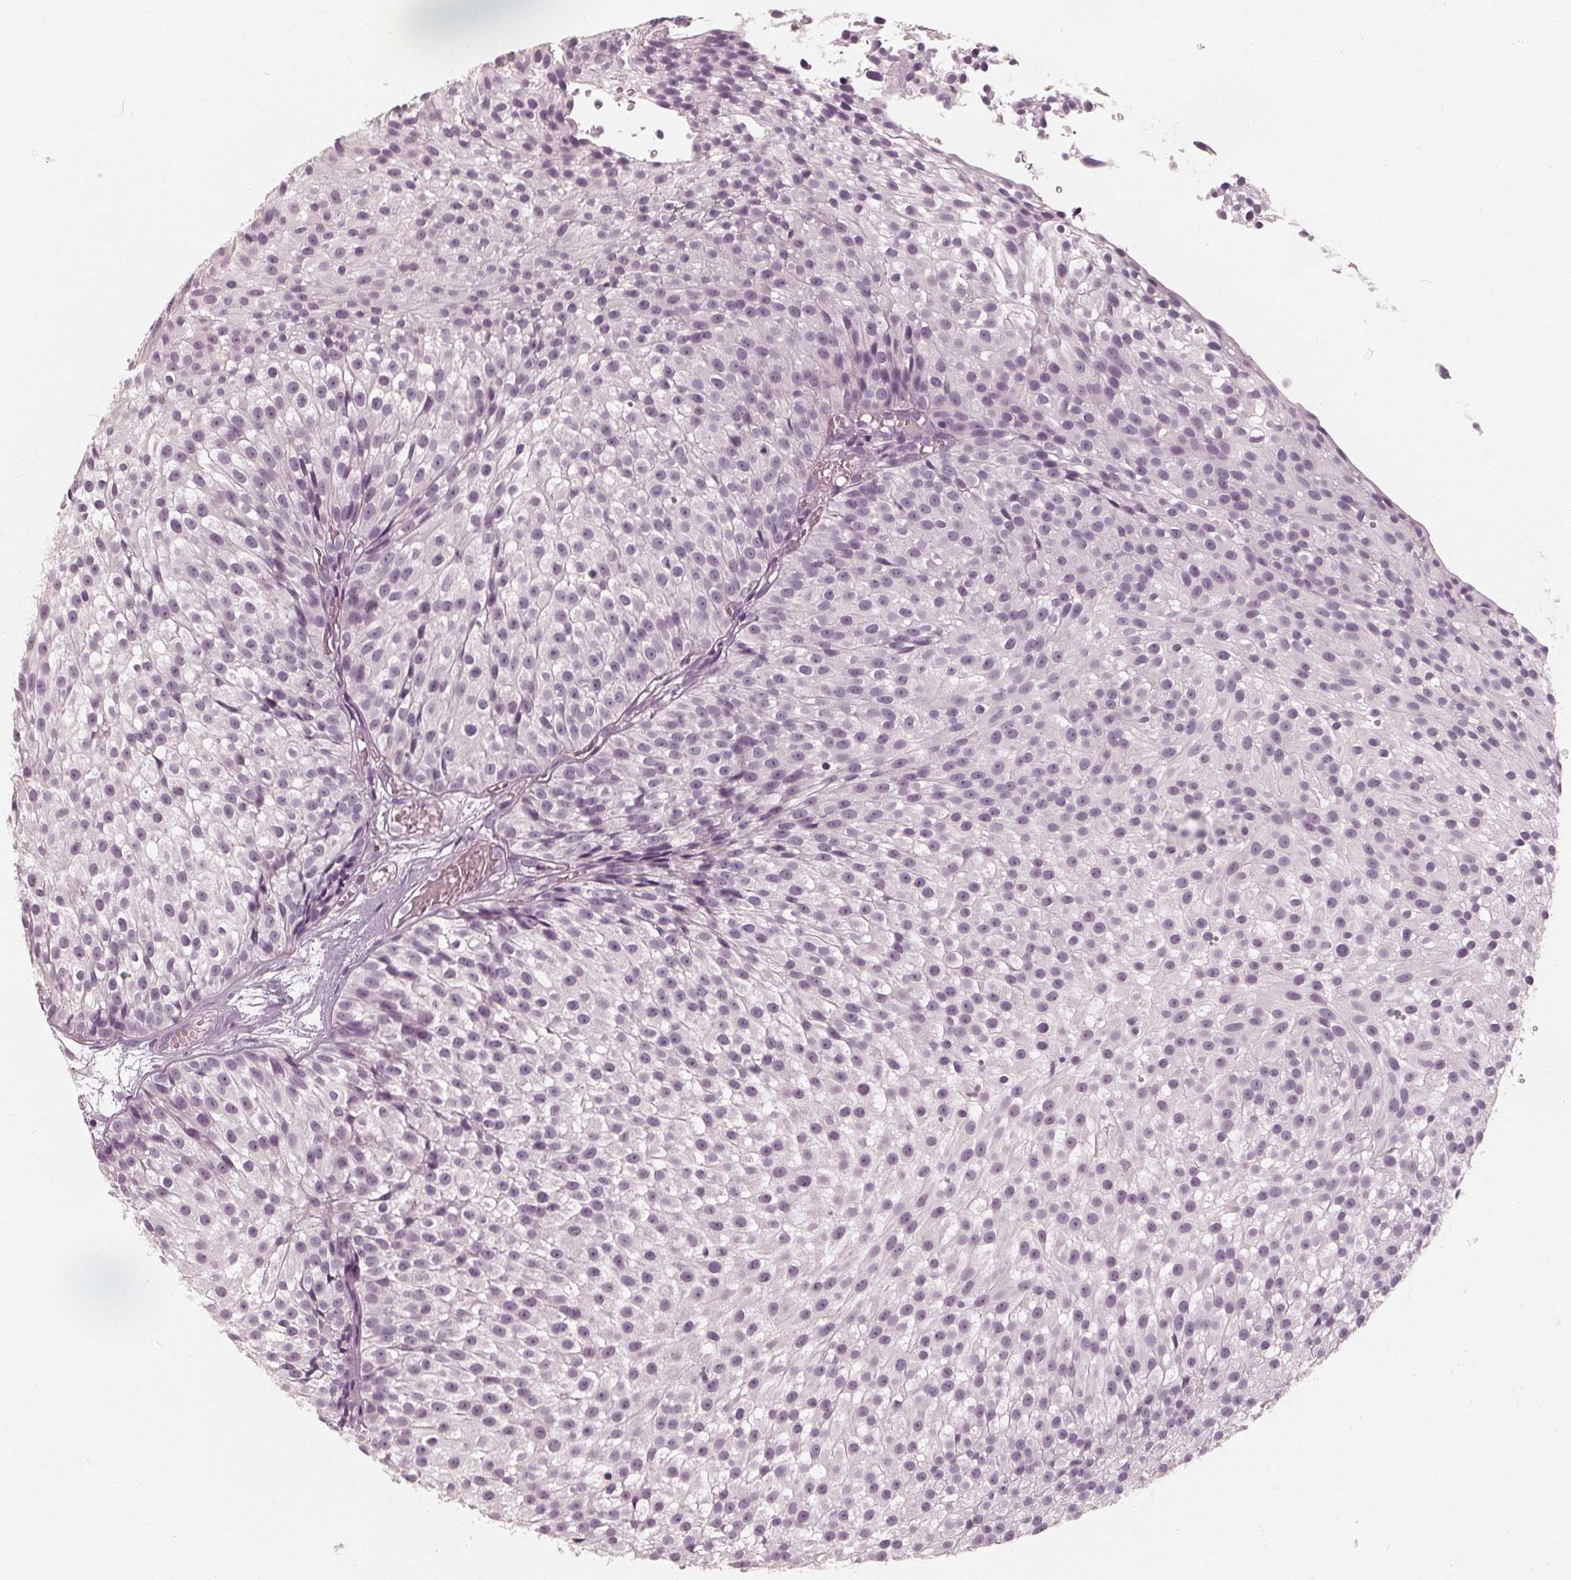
{"staining": {"intensity": "negative", "quantity": "none", "location": "none"}, "tissue": "urothelial cancer", "cell_type": "Tumor cells", "image_type": "cancer", "snomed": [{"axis": "morphology", "description": "Urothelial carcinoma, Low grade"}, {"axis": "topography", "description": "Urinary bladder"}], "caption": "Urothelial cancer was stained to show a protein in brown. There is no significant expression in tumor cells.", "gene": "SAT2", "patient": {"sex": "male", "age": 63}}